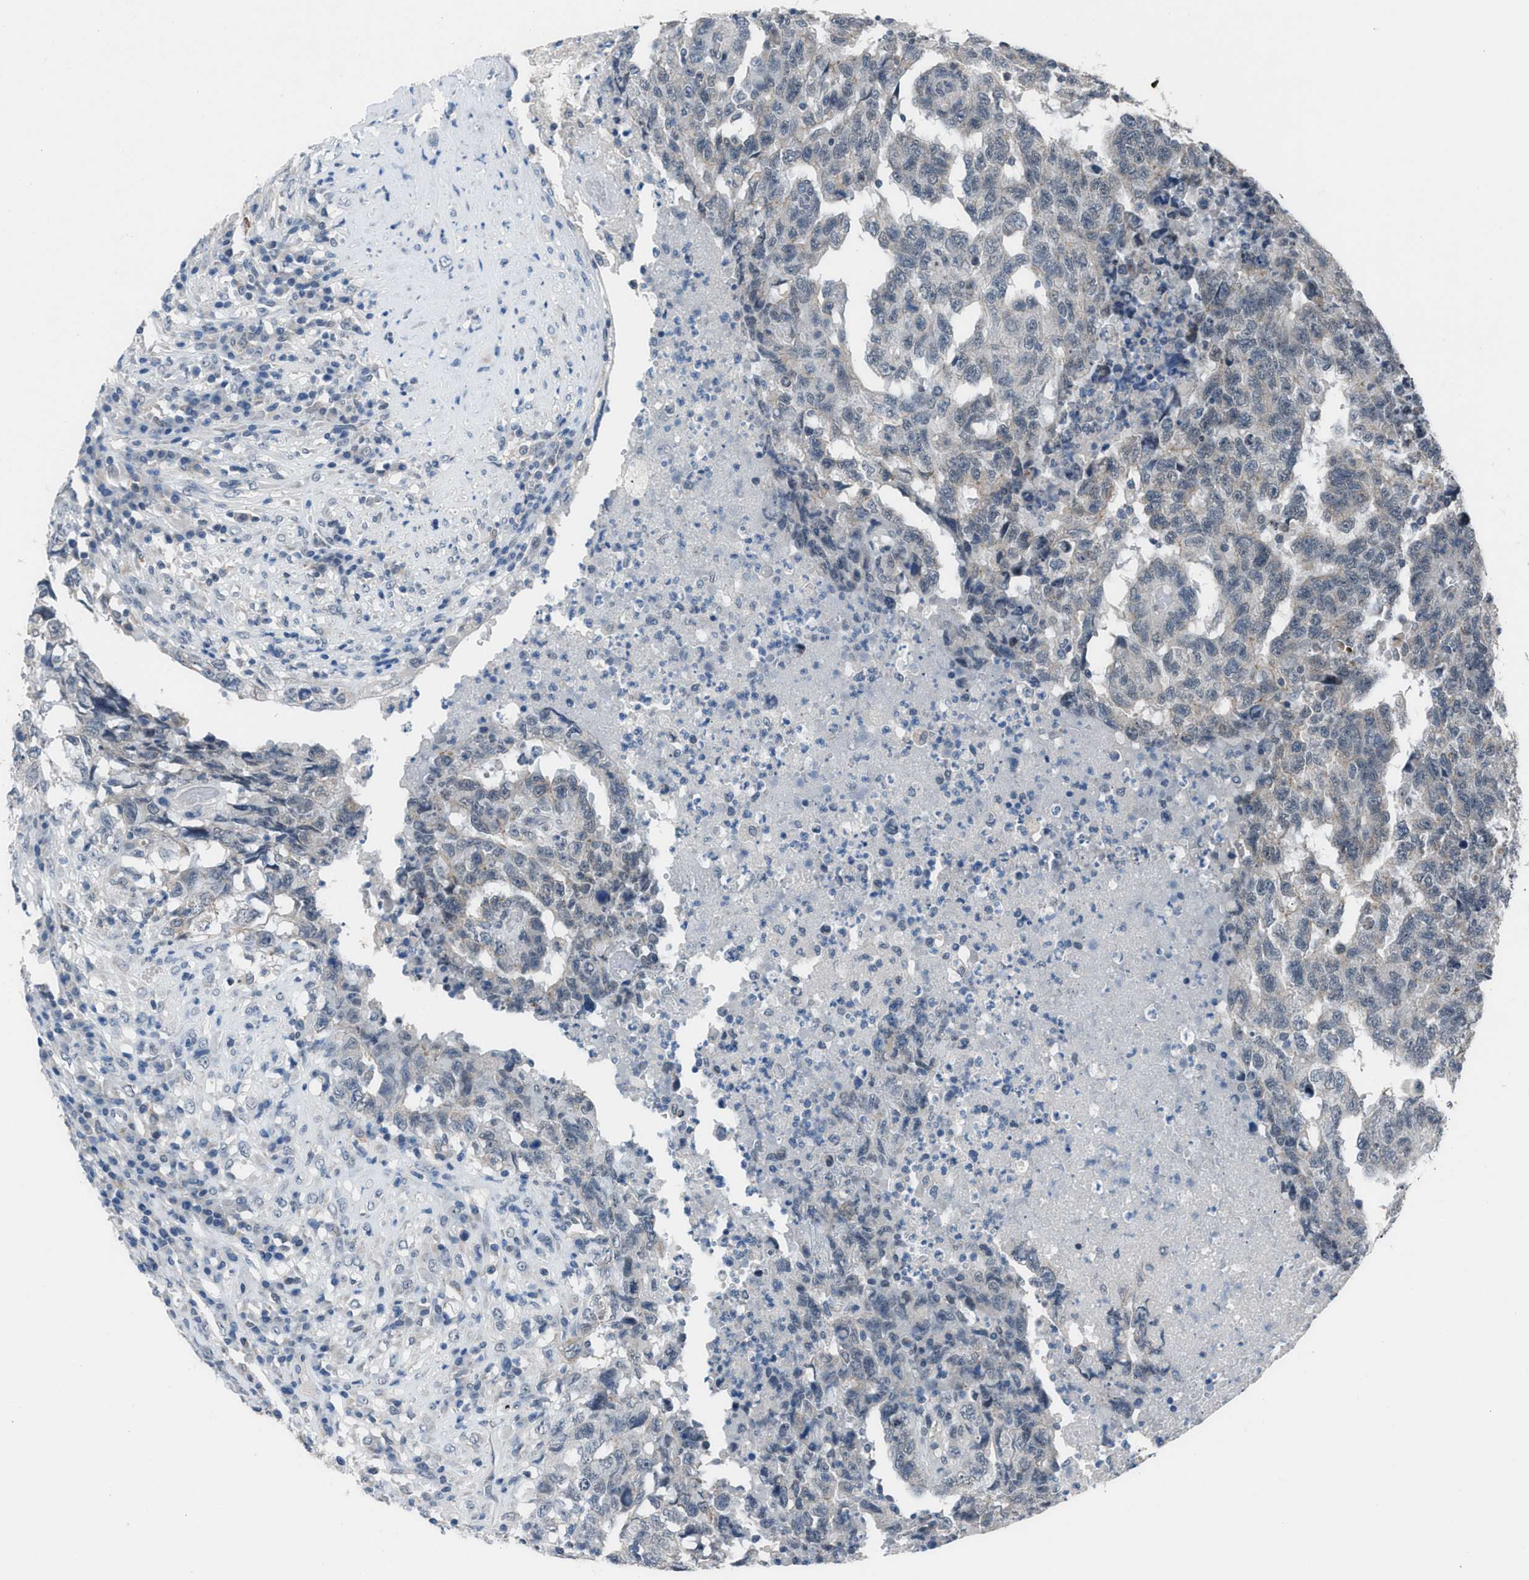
{"staining": {"intensity": "negative", "quantity": "none", "location": "none"}, "tissue": "testis cancer", "cell_type": "Tumor cells", "image_type": "cancer", "snomed": [{"axis": "morphology", "description": "Necrosis, NOS"}, {"axis": "morphology", "description": "Carcinoma, Embryonal, NOS"}, {"axis": "topography", "description": "Testis"}], "caption": "Immunohistochemical staining of human testis cancer shows no significant staining in tumor cells. (Immunohistochemistry, brightfield microscopy, high magnification).", "gene": "ANAPC11", "patient": {"sex": "male", "age": 19}}